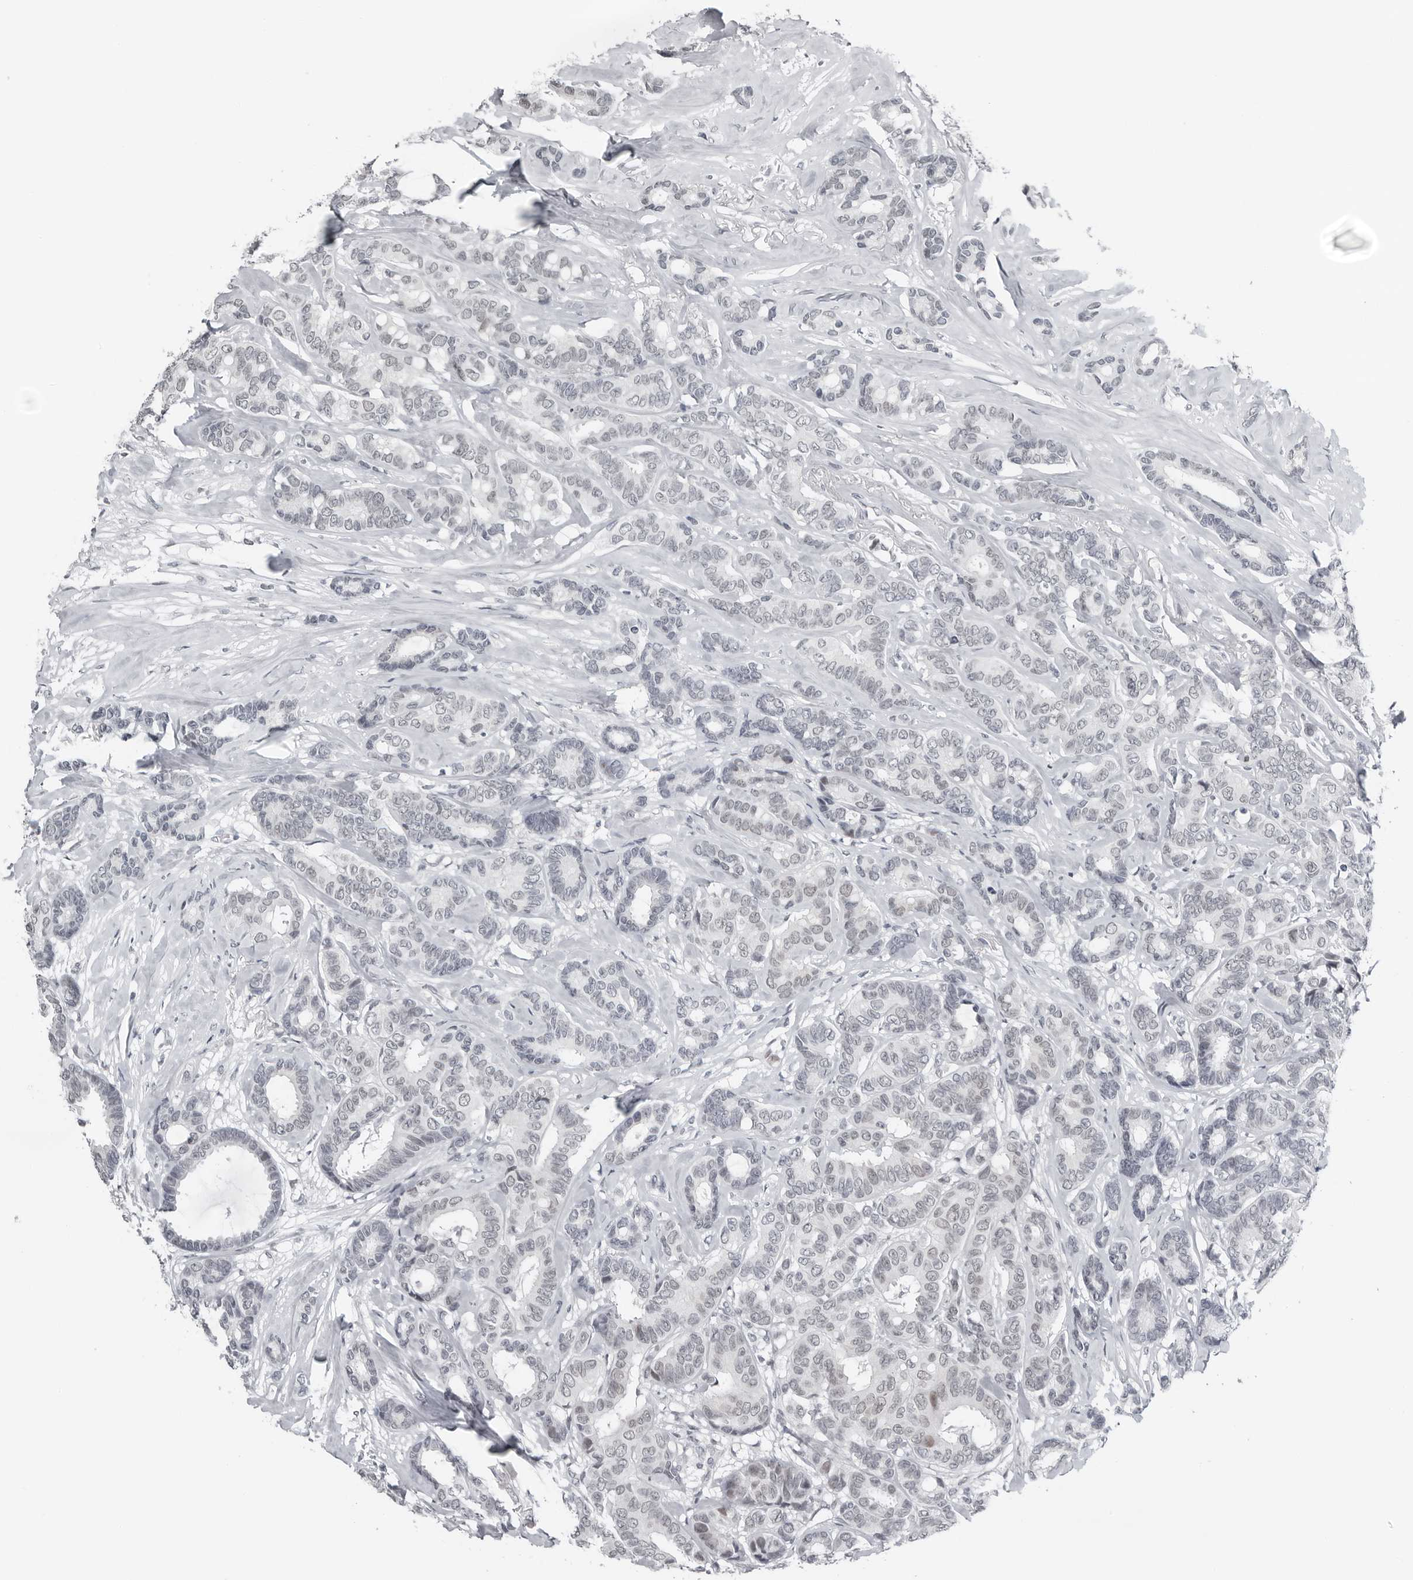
{"staining": {"intensity": "negative", "quantity": "none", "location": "none"}, "tissue": "breast cancer", "cell_type": "Tumor cells", "image_type": "cancer", "snomed": [{"axis": "morphology", "description": "Duct carcinoma"}, {"axis": "topography", "description": "Breast"}], "caption": "This photomicrograph is of intraductal carcinoma (breast) stained with IHC to label a protein in brown with the nuclei are counter-stained blue. There is no positivity in tumor cells. (Stains: DAB (3,3'-diaminobenzidine) immunohistochemistry (IHC) with hematoxylin counter stain, Microscopy: brightfield microscopy at high magnification).", "gene": "PPP1R42", "patient": {"sex": "female", "age": 87}}